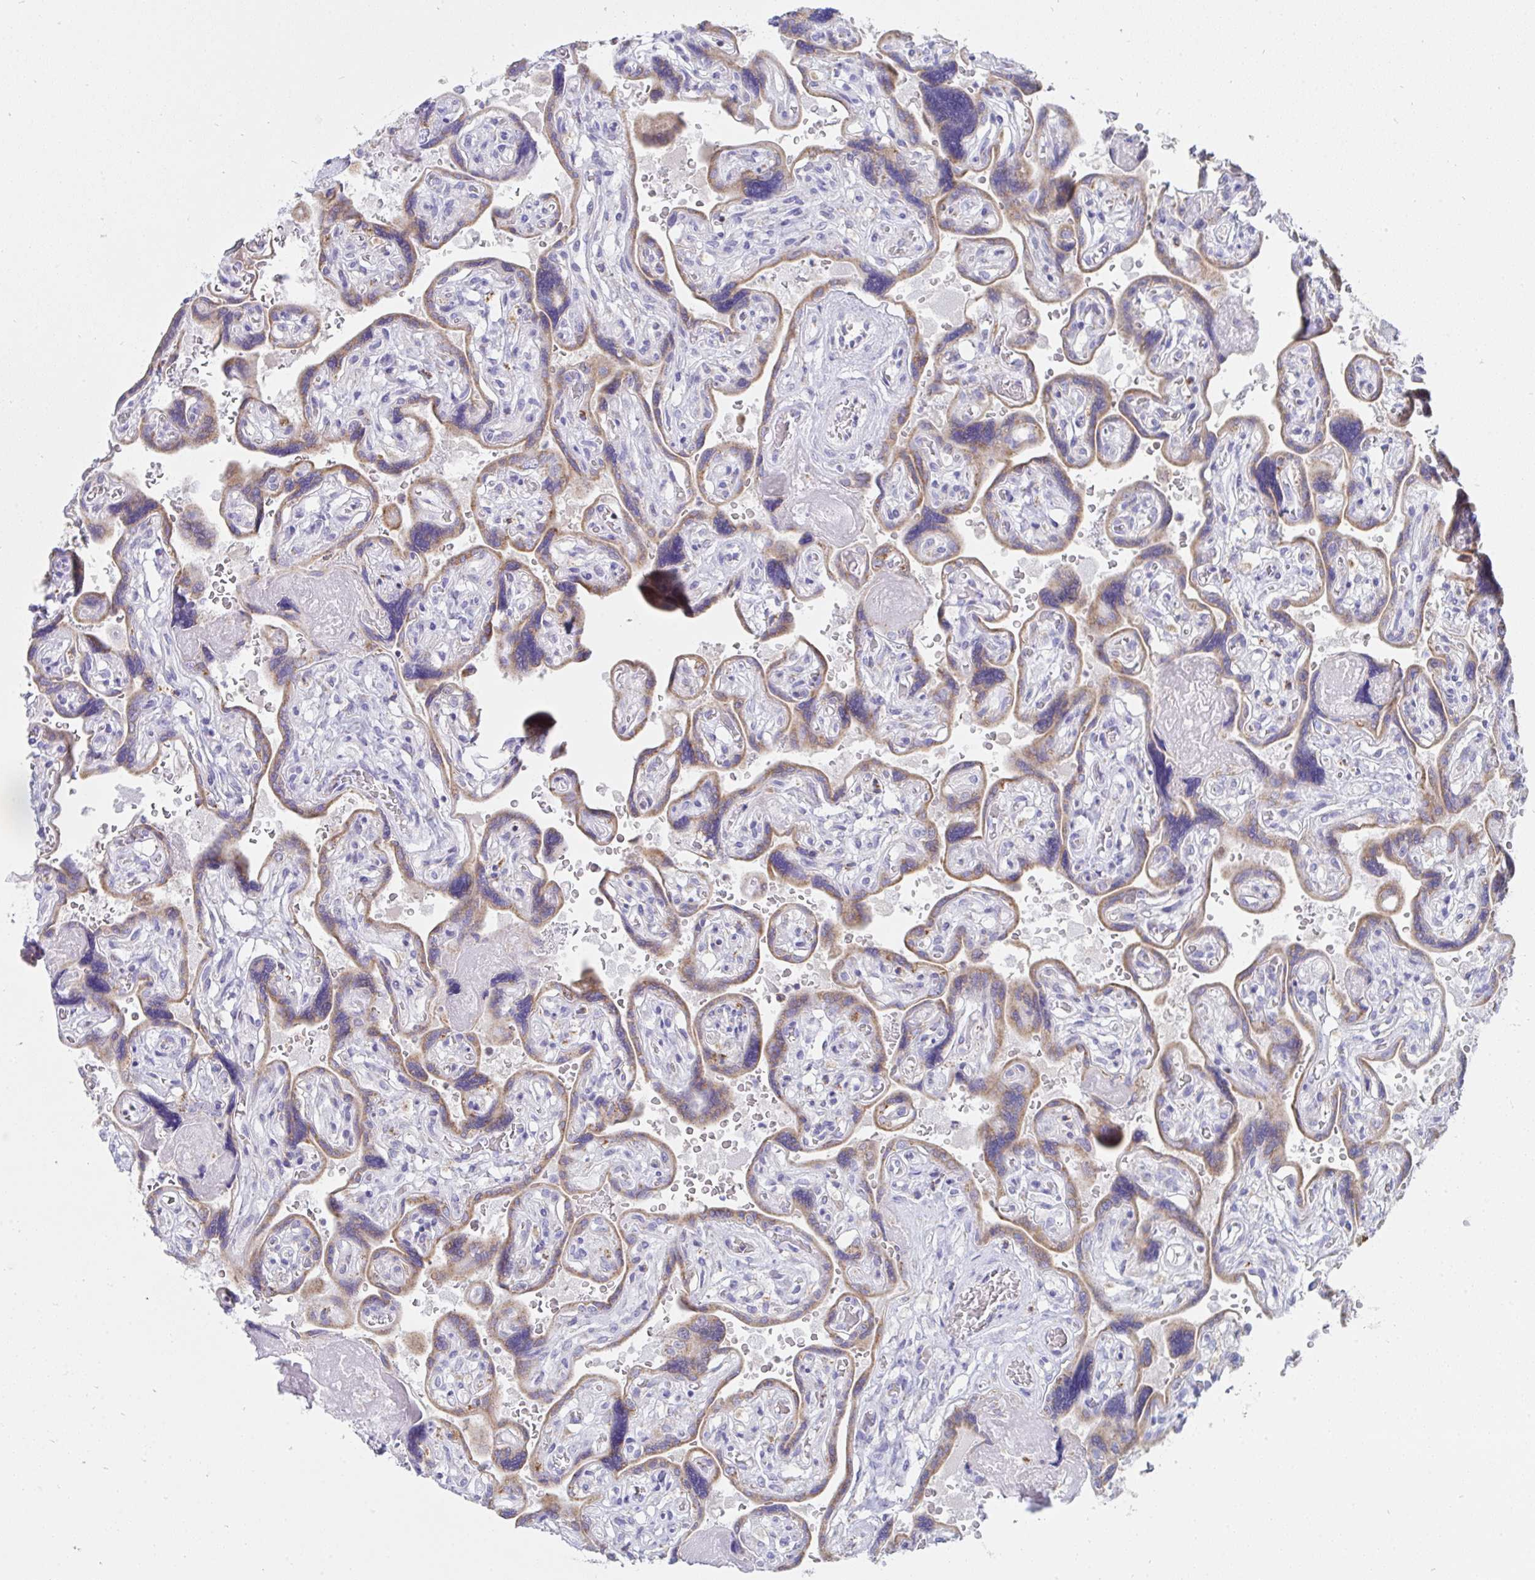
{"staining": {"intensity": "weak", "quantity": "25%-75%", "location": "cytoplasmic/membranous"}, "tissue": "placenta", "cell_type": "Decidual cells", "image_type": "normal", "snomed": [{"axis": "morphology", "description": "Normal tissue, NOS"}, {"axis": "topography", "description": "Placenta"}], "caption": "Weak cytoplasmic/membranous positivity is present in about 25%-75% of decidual cells in benign placenta.", "gene": "AIFM1", "patient": {"sex": "female", "age": 32}}